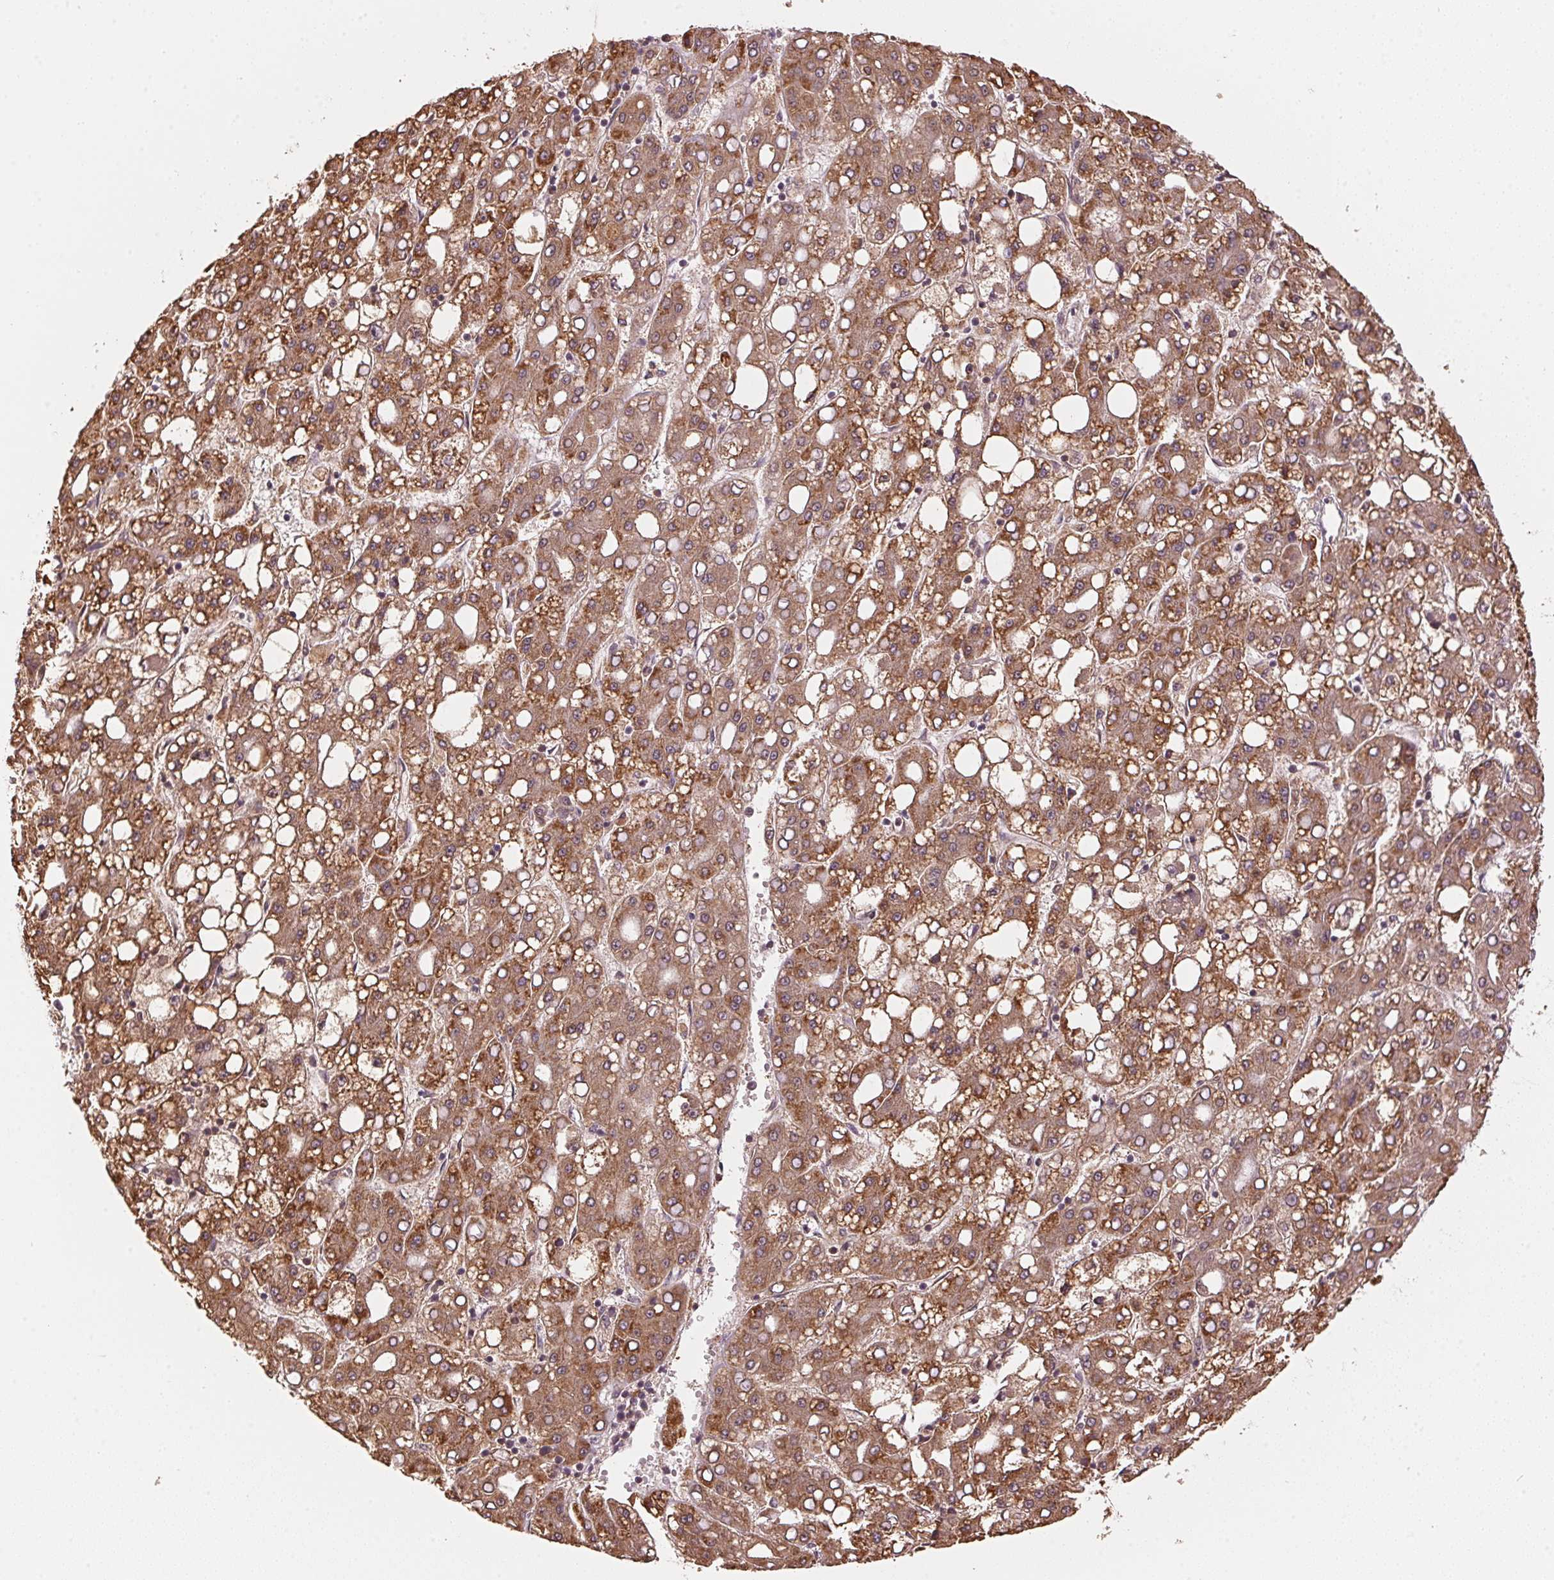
{"staining": {"intensity": "moderate", "quantity": ">75%", "location": "cytoplasmic/membranous"}, "tissue": "liver cancer", "cell_type": "Tumor cells", "image_type": "cancer", "snomed": [{"axis": "morphology", "description": "Carcinoma, Hepatocellular, NOS"}, {"axis": "topography", "description": "Liver"}], "caption": "About >75% of tumor cells in human liver cancer (hepatocellular carcinoma) show moderate cytoplasmic/membranous protein expression as visualized by brown immunohistochemical staining.", "gene": "ARHGAP6", "patient": {"sex": "male", "age": 65}}